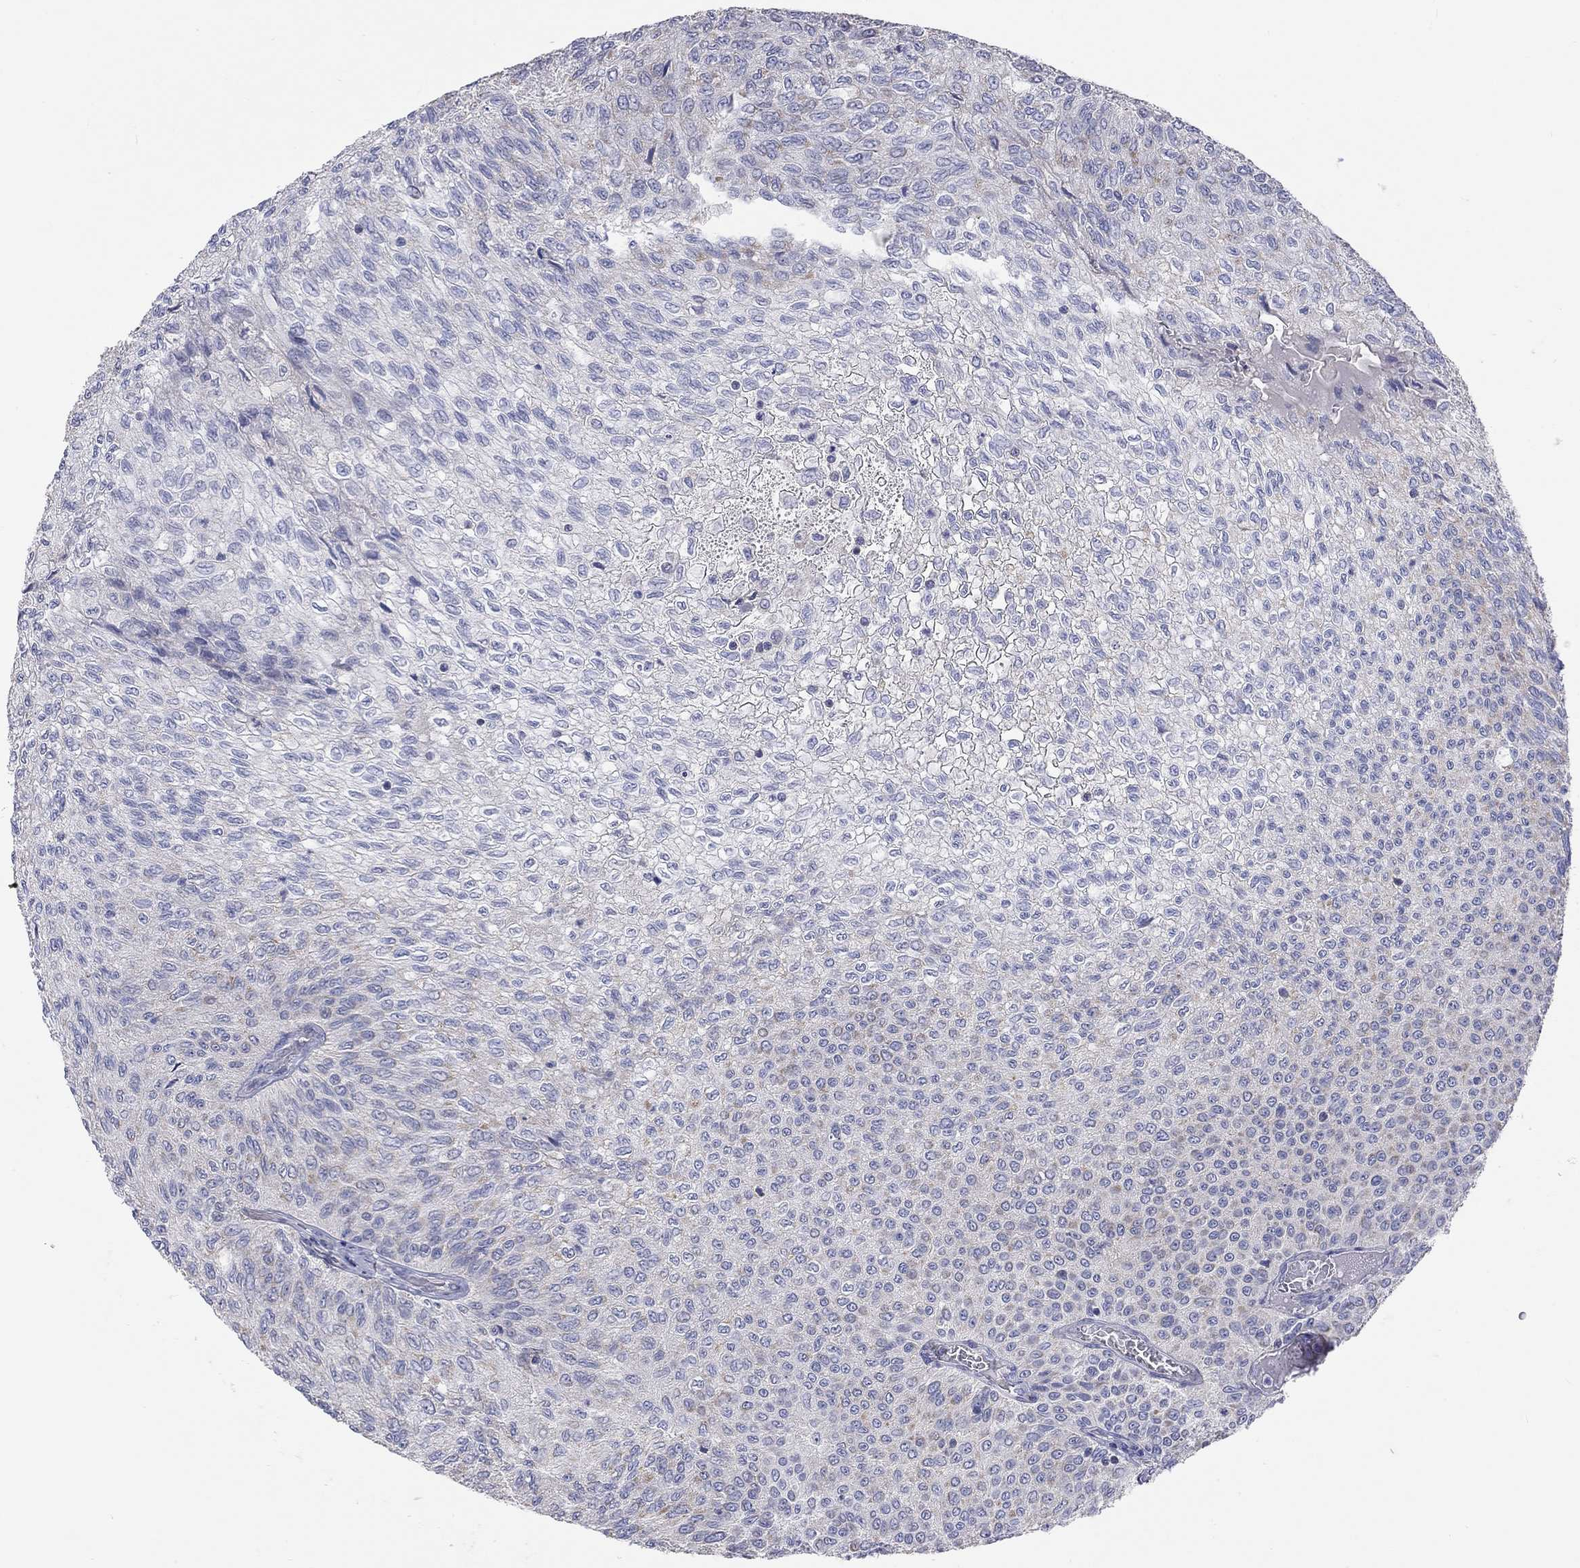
{"staining": {"intensity": "negative", "quantity": "none", "location": "none"}, "tissue": "urothelial cancer", "cell_type": "Tumor cells", "image_type": "cancer", "snomed": [{"axis": "morphology", "description": "Urothelial carcinoma, Low grade"}, {"axis": "topography", "description": "Urinary bladder"}], "caption": "Urothelial carcinoma (low-grade) stained for a protein using IHC reveals no staining tumor cells.", "gene": "RCAN1", "patient": {"sex": "male", "age": 78}}